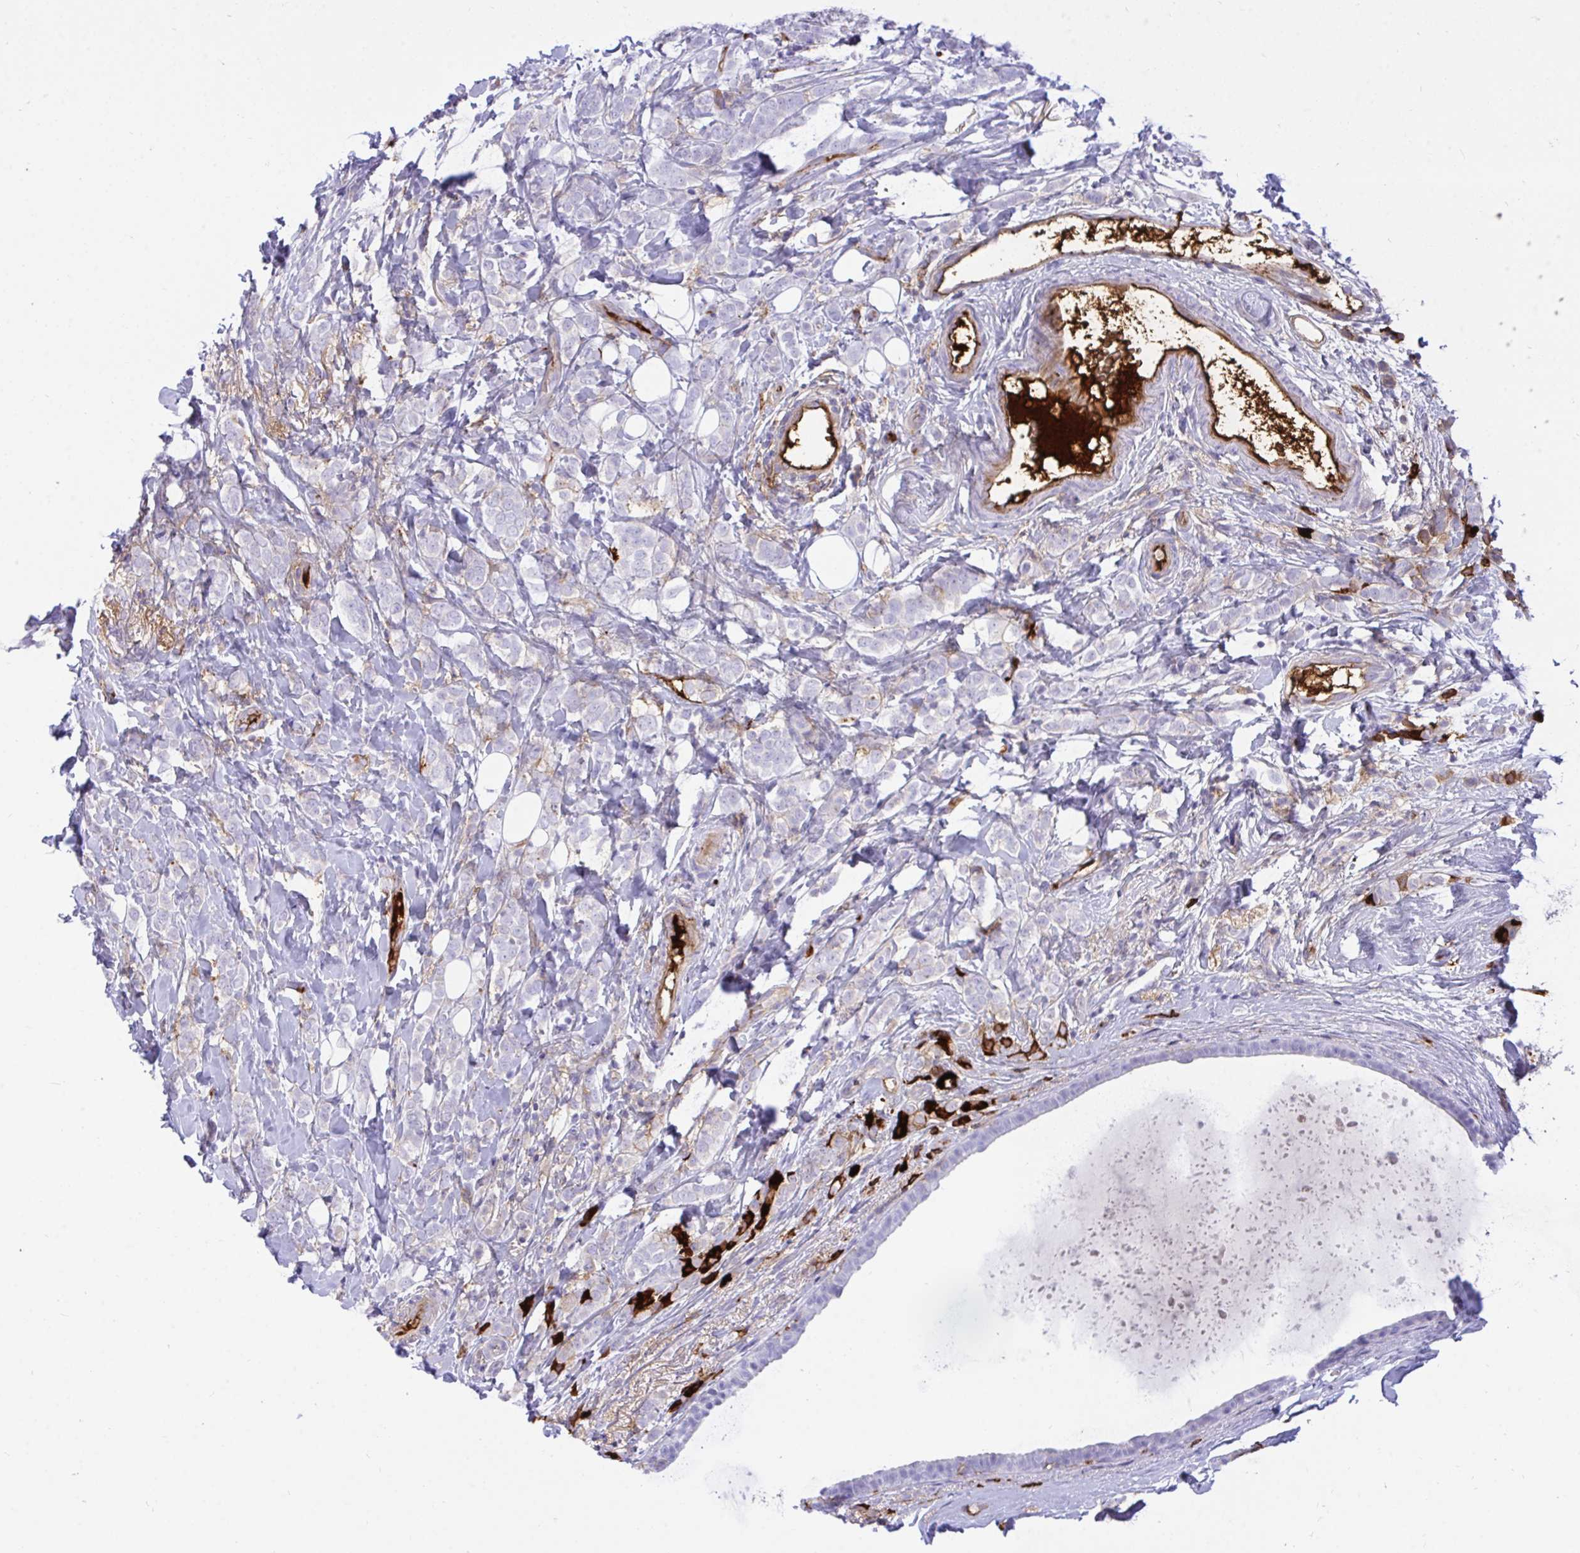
{"staining": {"intensity": "negative", "quantity": "none", "location": "none"}, "tissue": "breast cancer", "cell_type": "Tumor cells", "image_type": "cancer", "snomed": [{"axis": "morphology", "description": "Lobular carcinoma"}, {"axis": "topography", "description": "Breast"}], "caption": "Breast cancer was stained to show a protein in brown. There is no significant positivity in tumor cells.", "gene": "F2", "patient": {"sex": "female", "age": 49}}